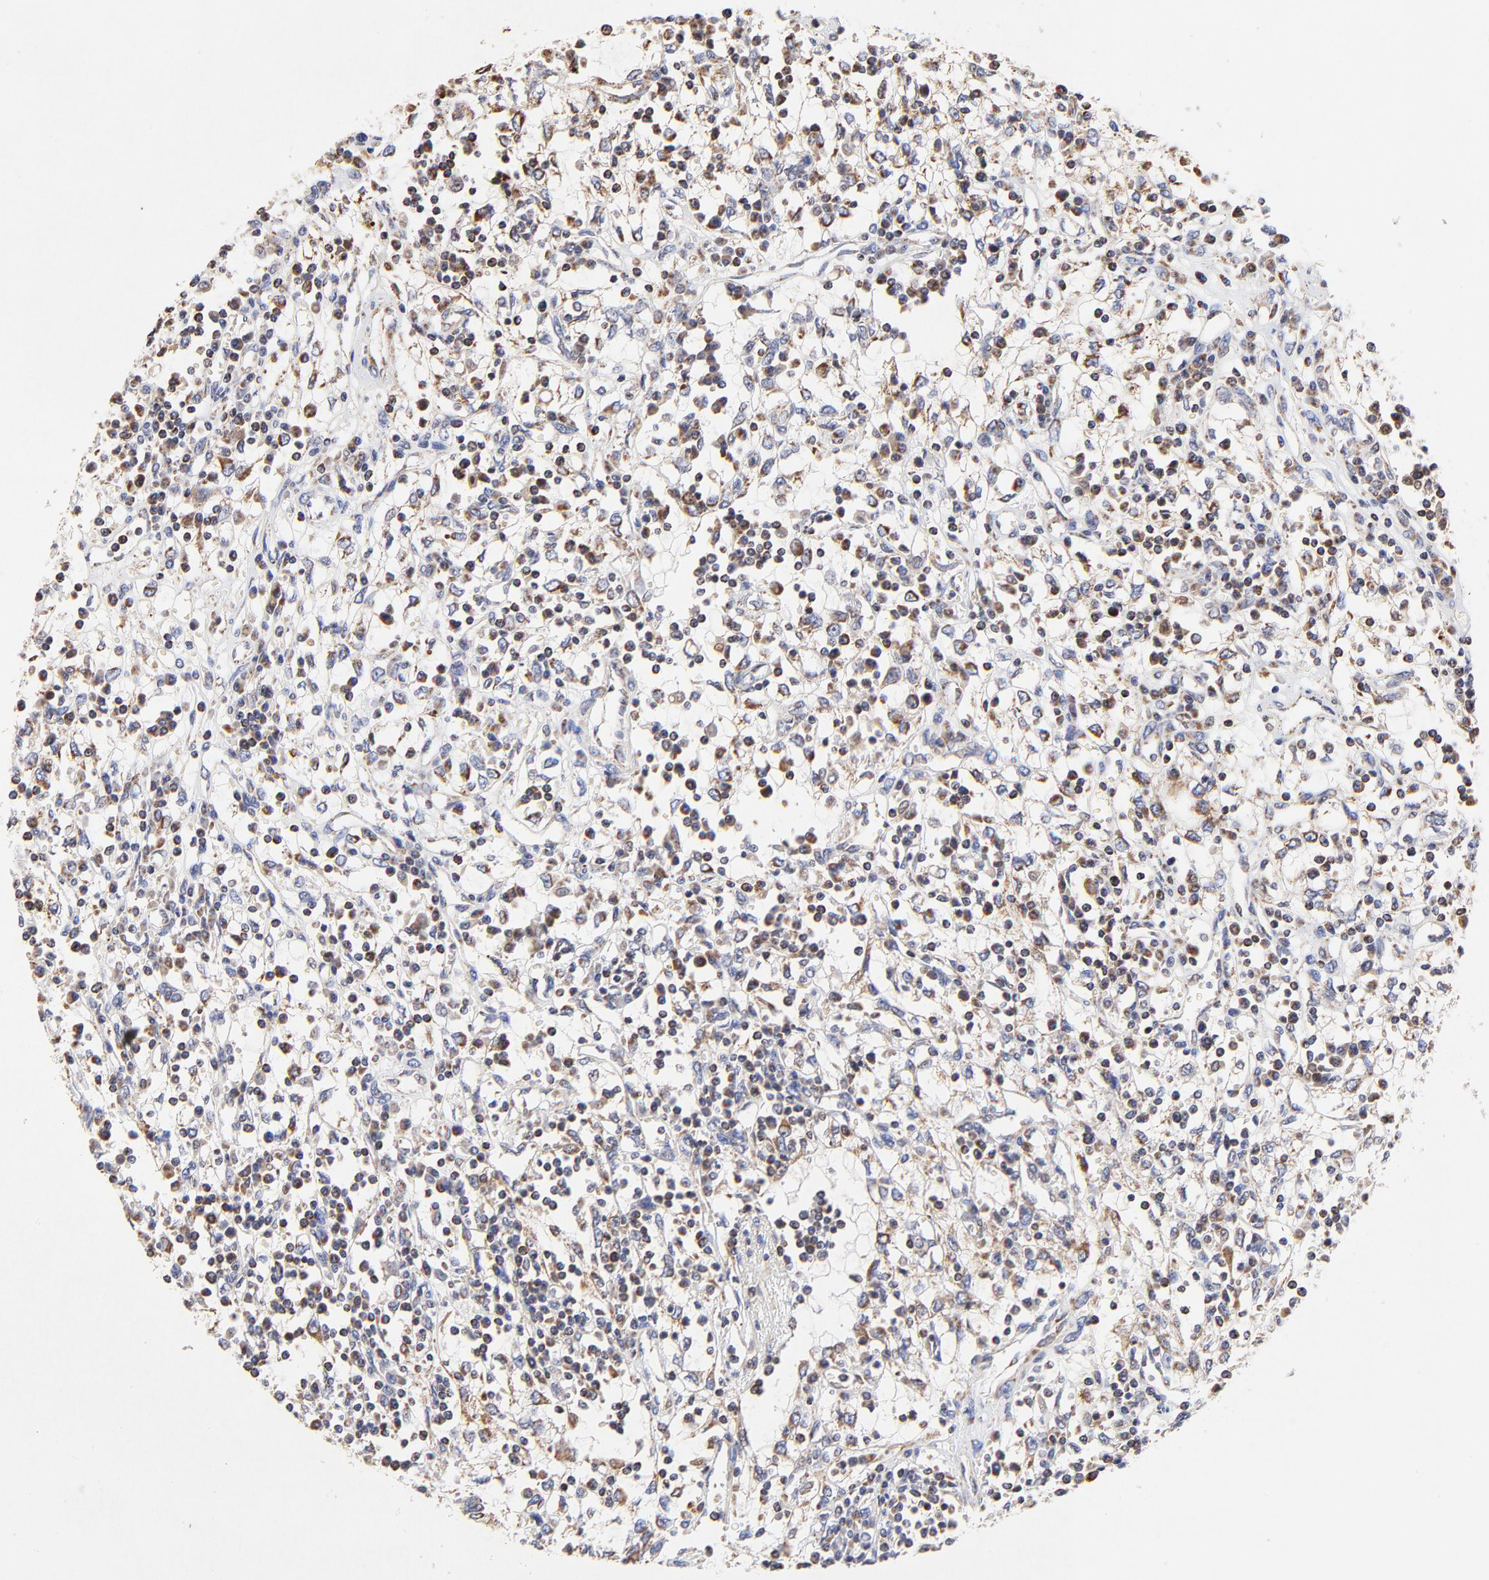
{"staining": {"intensity": "moderate", "quantity": ">75%", "location": "cytoplasmic/membranous"}, "tissue": "renal cancer", "cell_type": "Tumor cells", "image_type": "cancer", "snomed": [{"axis": "morphology", "description": "Adenocarcinoma, NOS"}, {"axis": "topography", "description": "Kidney"}], "caption": "The photomicrograph reveals staining of renal adenocarcinoma, revealing moderate cytoplasmic/membranous protein expression (brown color) within tumor cells. Using DAB (3,3'-diaminobenzidine) (brown) and hematoxylin (blue) stains, captured at high magnification using brightfield microscopy.", "gene": "SSBP1", "patient": {"sex": "male", "age": 82}}